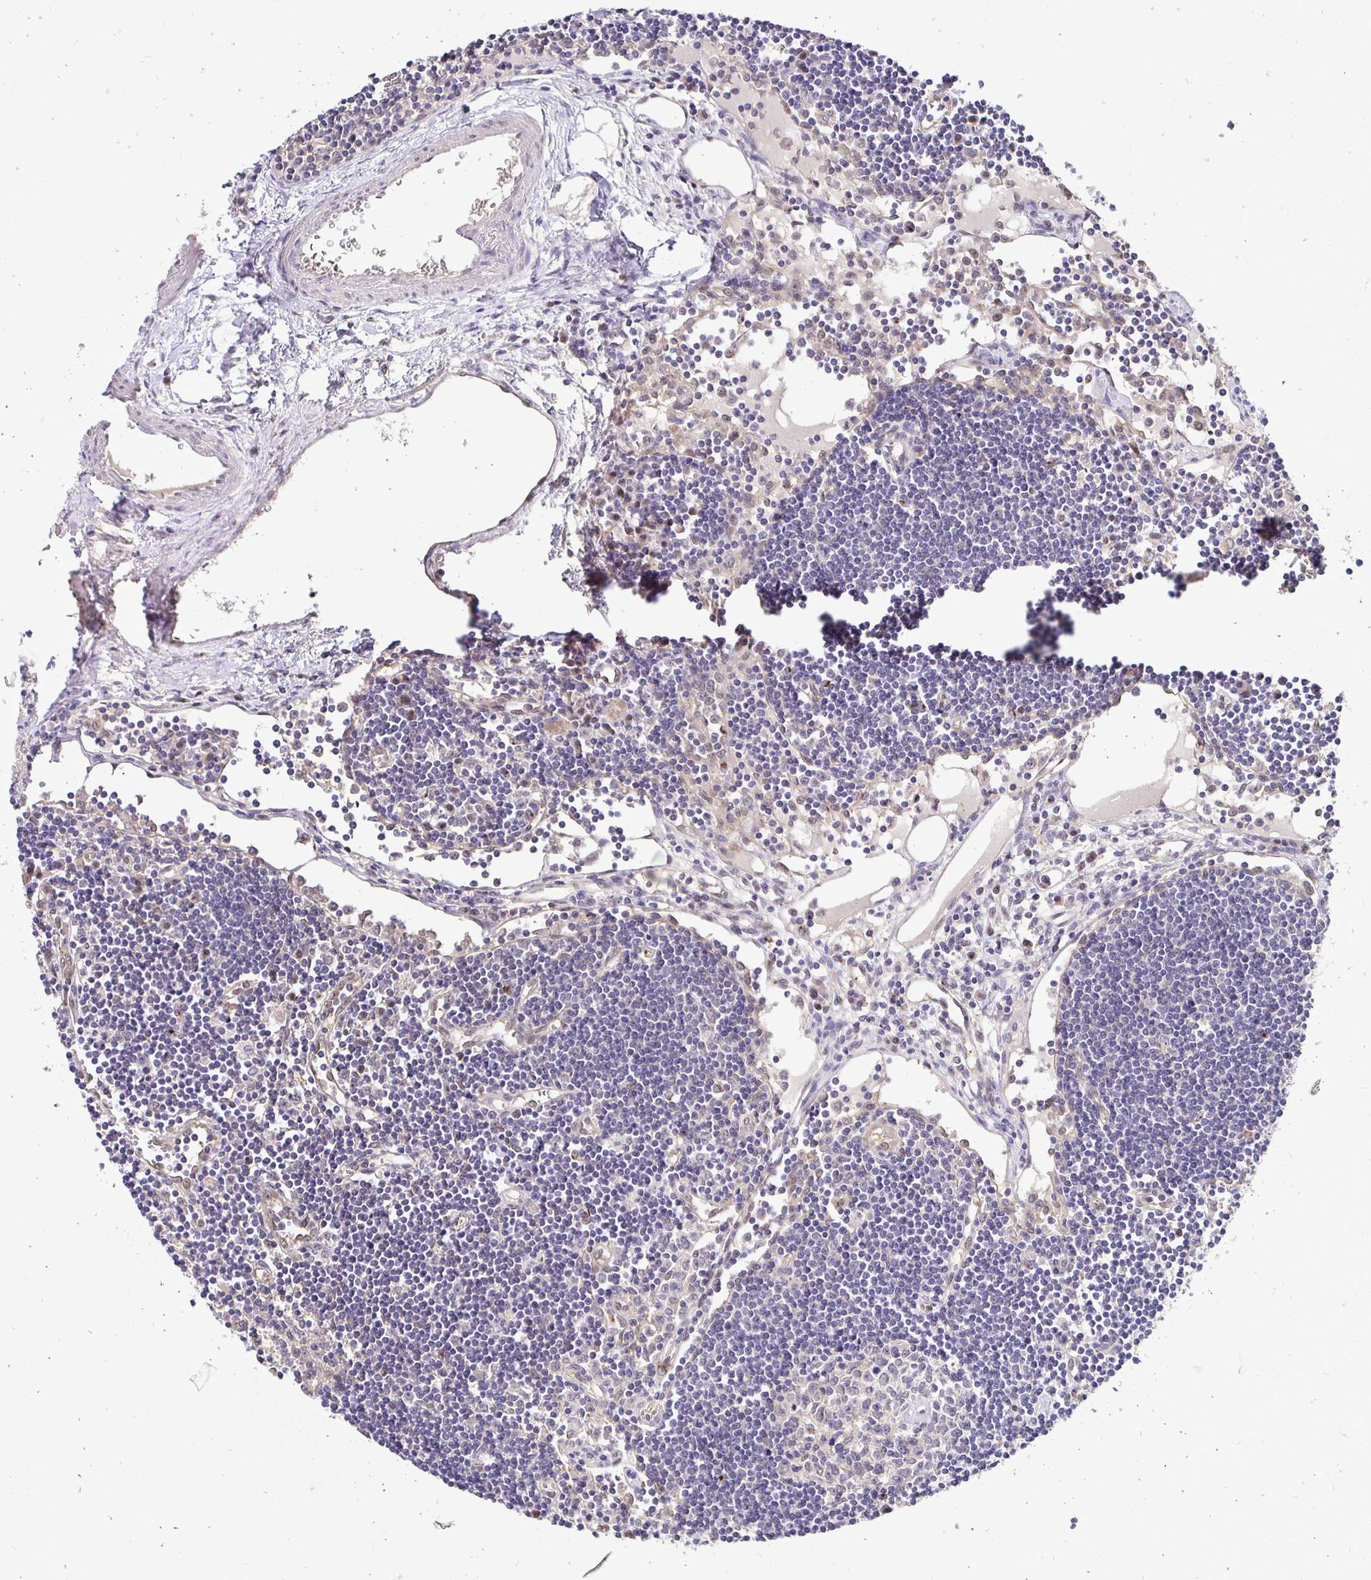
{"staining": {"intensity": "negative", "quantity": "none", "location": "none"}, "tissue": "lymph node", "cell_type": "Germinal center cells", "image_type": "normal", "snomed": [{"axis": "morphology", "description": "Normal tissue, NOS"}, {"axis": "topography", "description": "Lymph node"}], "caption": "The histopathology image exhibits no significant expression in germinal center cells of lymph node. Brightfield microscopy of IHC stained with DAB (brown) and hematoxylin (blue), captured at high magnification.", "gene": "SLC9A1", "patient": {"sex": "female", "age": 65}}